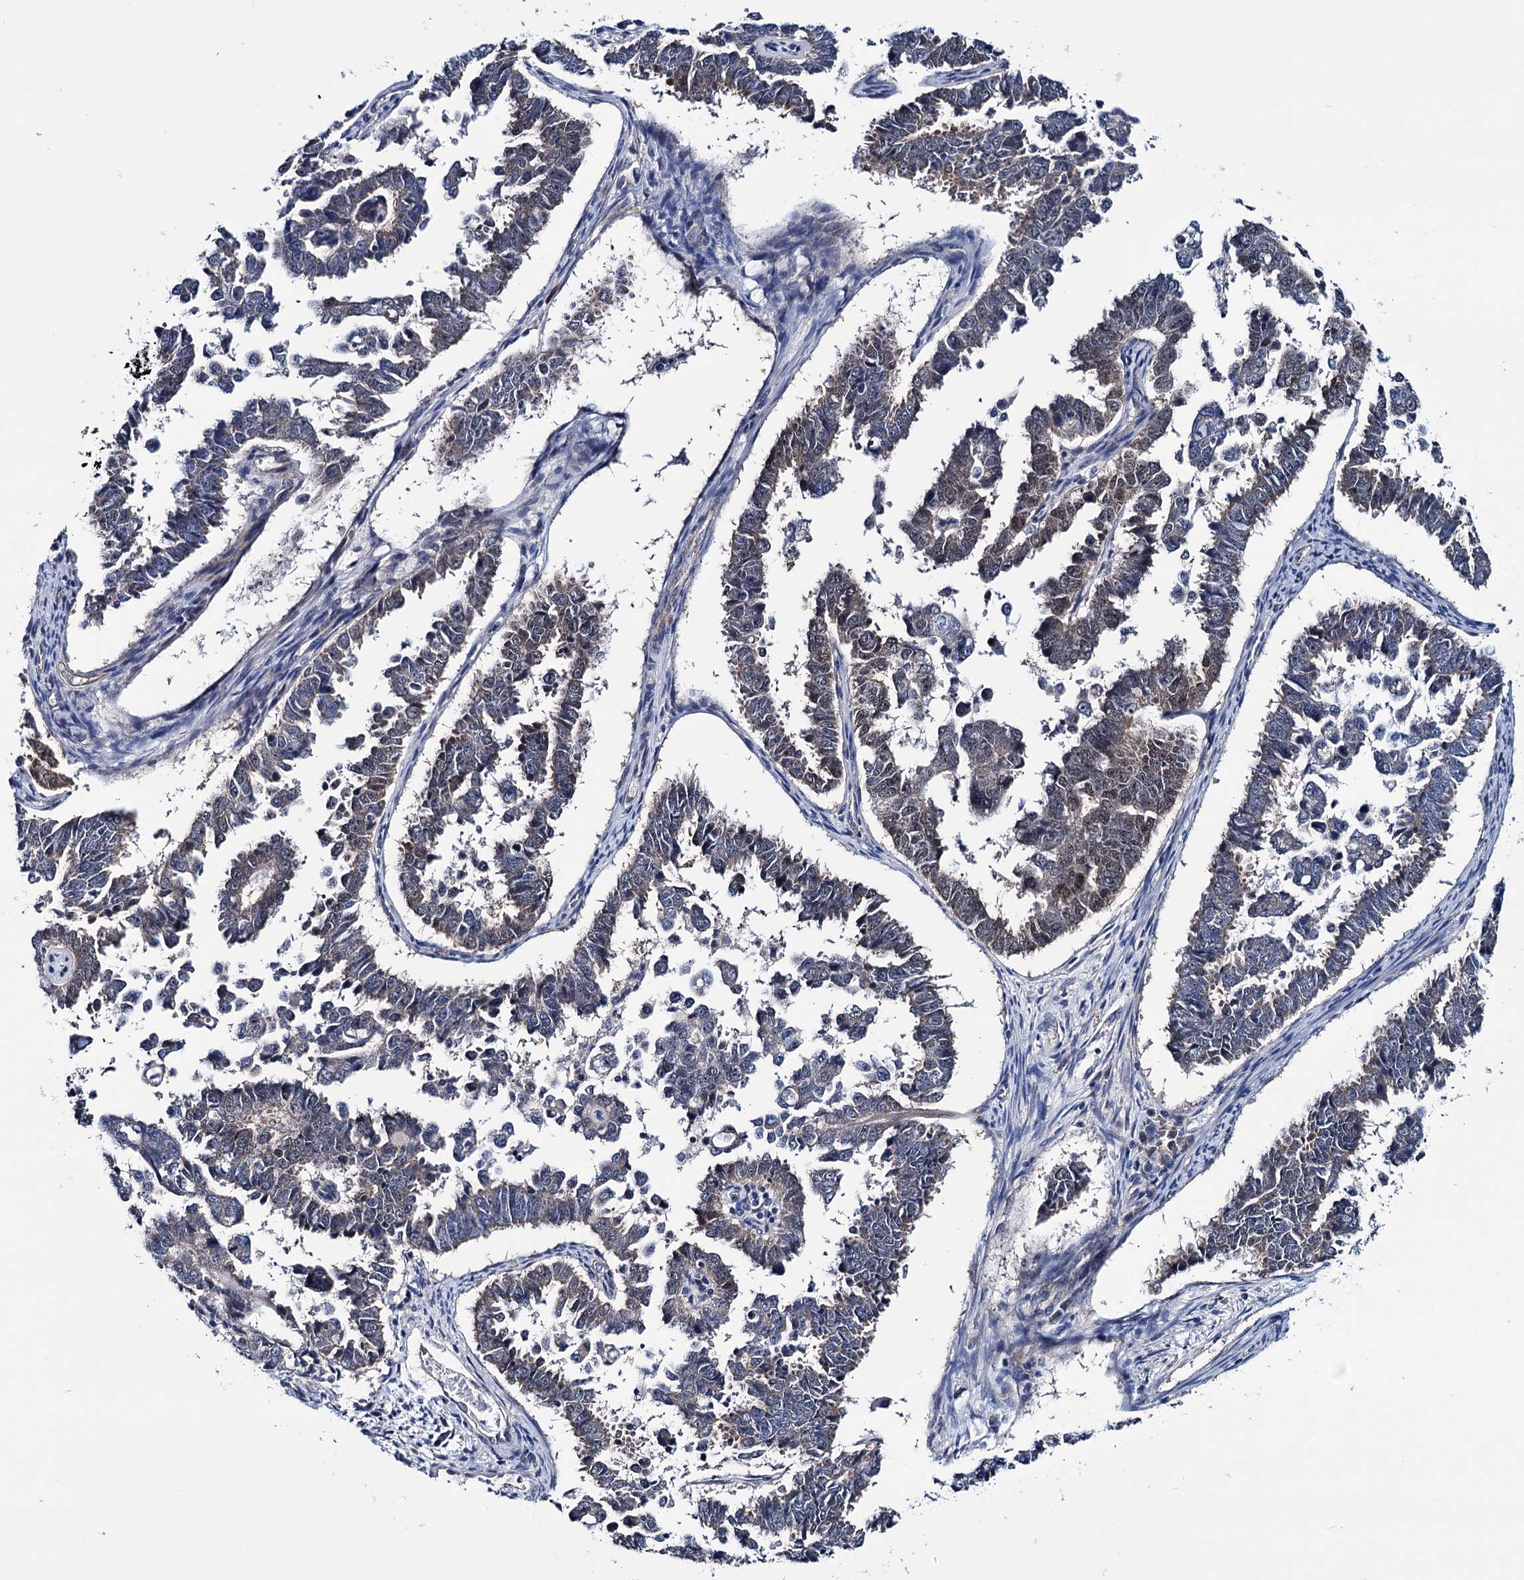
{"staining": {"intensity": "negative", "quantity": "none", "location": "none"}, "tissue": "endometrial cancer", "cell_type": "Tumor cells", "image_type": "cancer", "snomed": [{"axis": "morphology", "description": "Adenocarcinoma, NOS"}, {"axis": "topography", "description": "Endometrium"}], "caption": "This is an IHC image of endometrial cancer (adenocarcinoma). There is no expression in tumor cells.", "gene": "EYA4", "patient": {"sex": "female", "age": 75}}